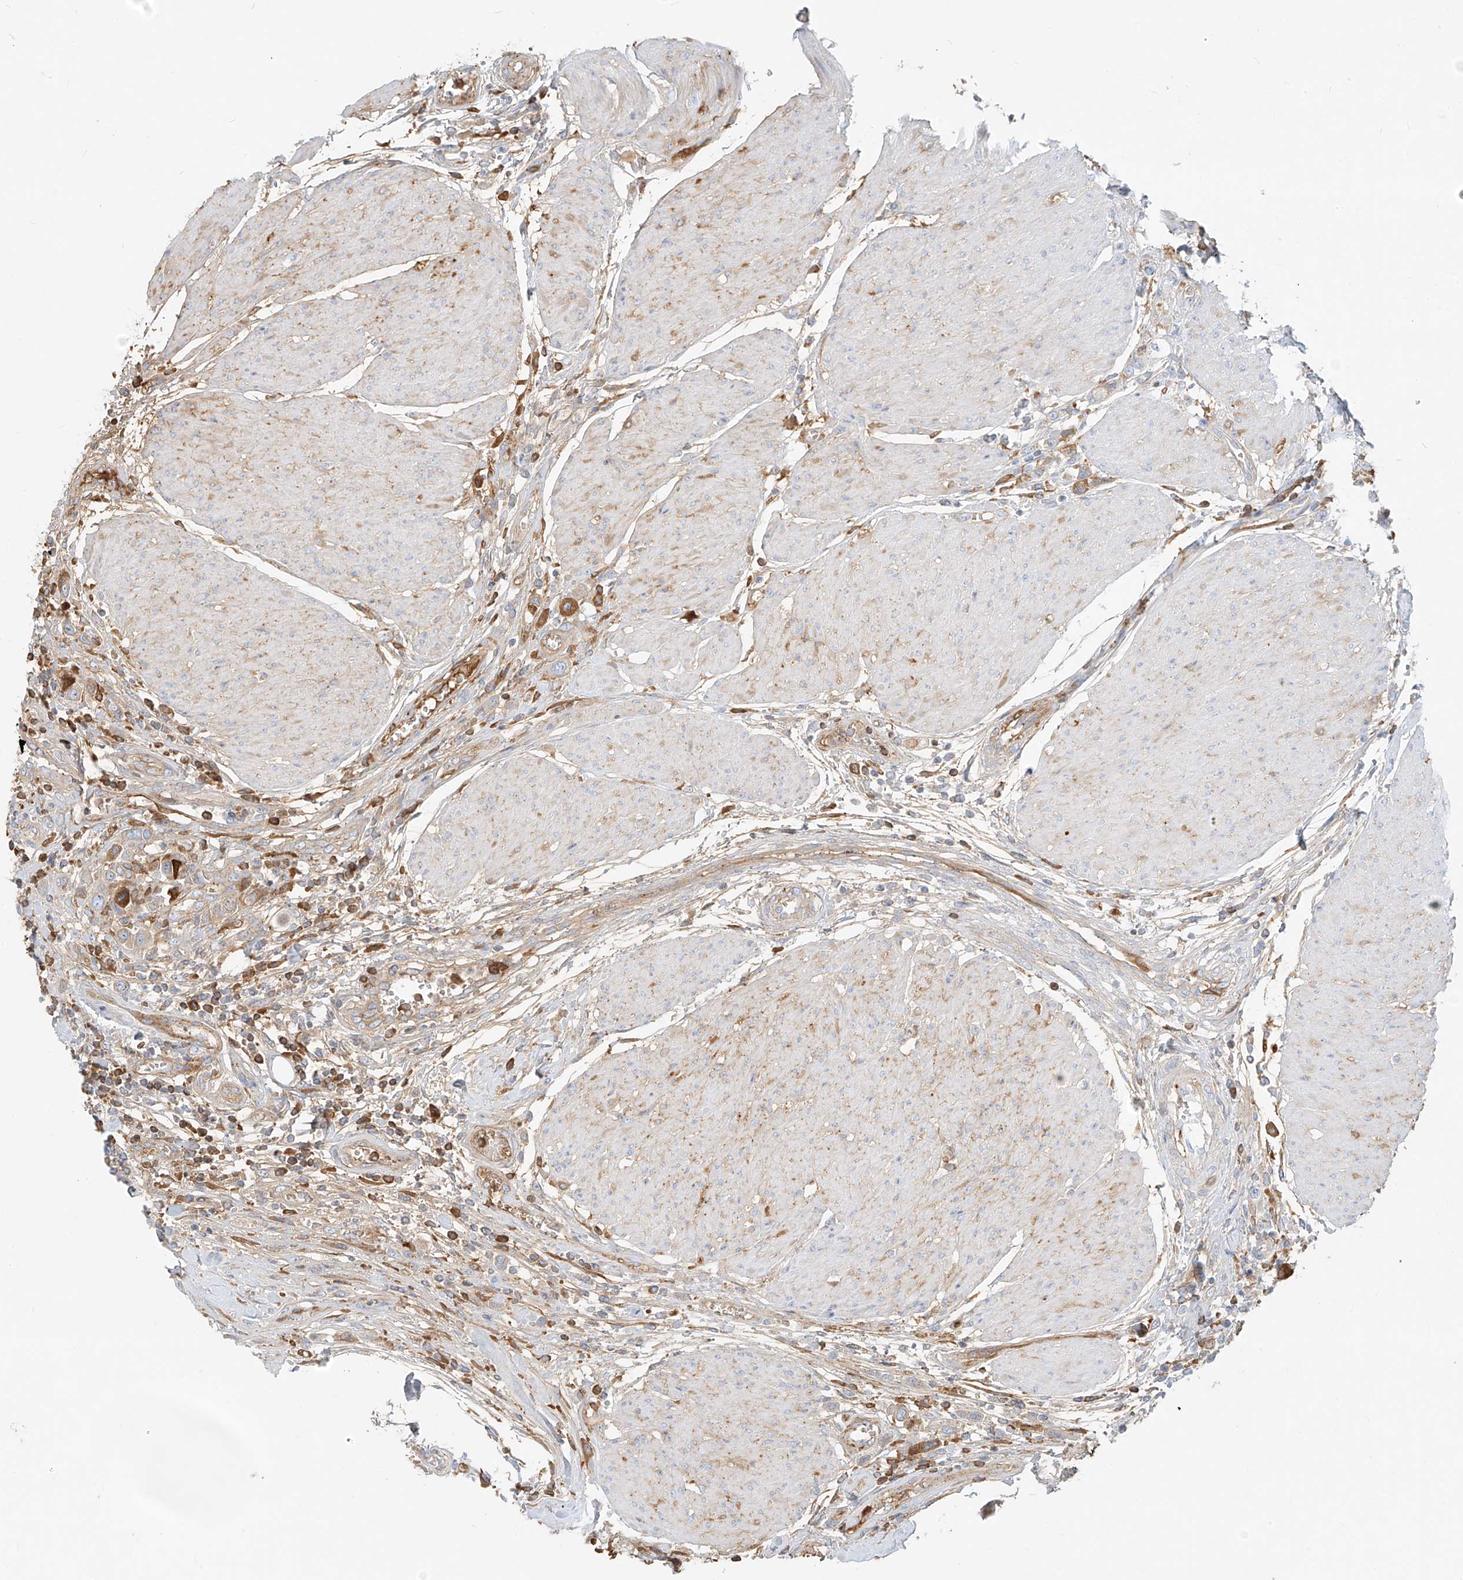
{"staining": {"intensity": "moderate", "quantity": "<25%", "location": "cytoplasmic/membranous"}, "tissue": "urothelial cancer", "cell_type": "Tumor cells", "image_type": "cancer", "snomed": [{"axis": "morphology", "description": "Urothelial carcinoma, High grade"}, {"axis": "topography", "description": "Urinary bladder"}], "caption": "Protein analysis of high-grade urothelial carcinoma tissue demonstrates moderate cytoplasmic/membranous positivity in approximately <25% of tumor cells.", "gene": "OCSTAMP", "patient": {"sex": "male", "age": 50}}